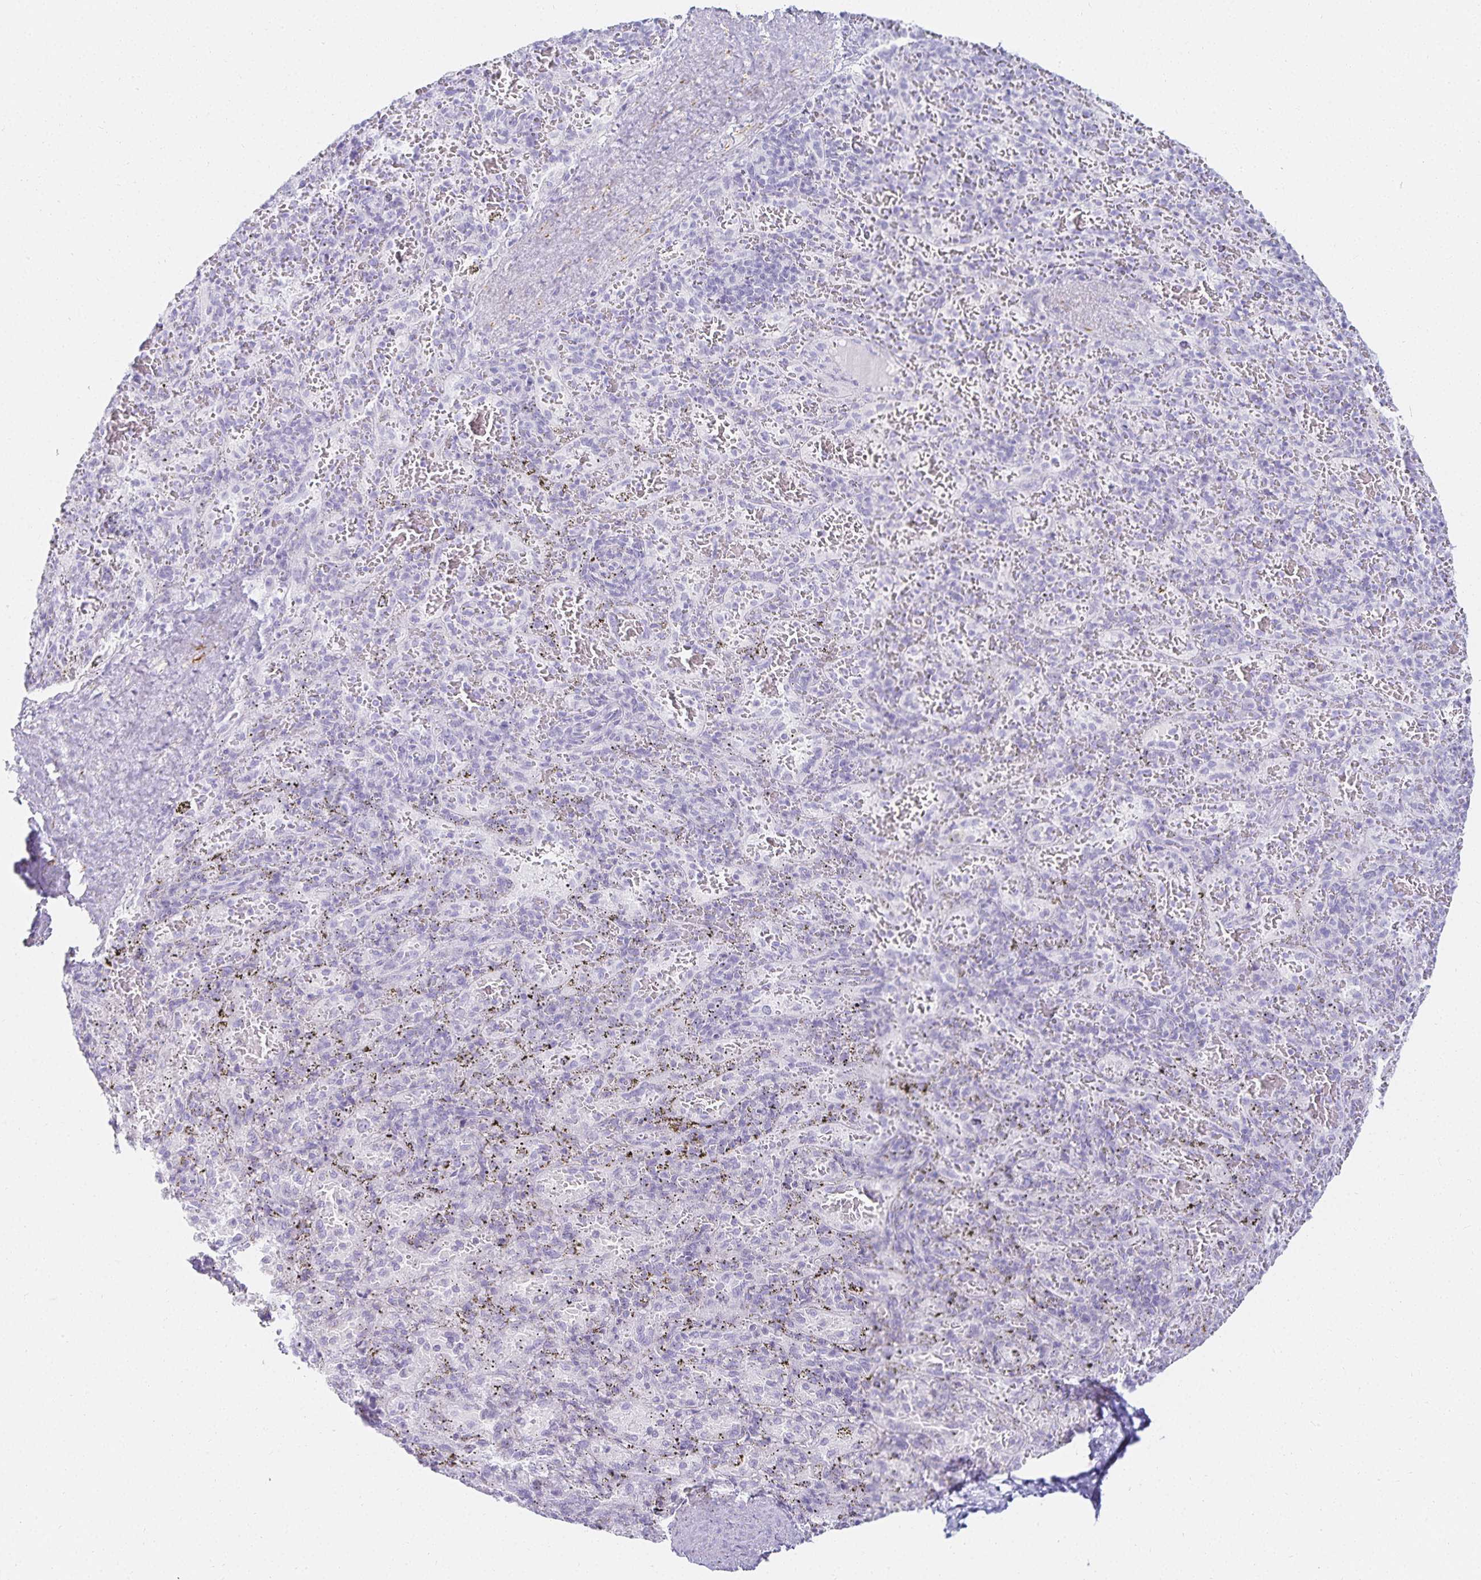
{"staining": {"intensity": "negative", "quantity": "none", "location": "none"}, "tissue": "spleen", "cell_type": "Cells in red pulp", "image_type": "normal", "snomed": [{"axis": "morphology", "description": "Normal tissue, NOS"}, {"axis": "topography", "description": "Spleen"}], "caption": "This is a photomicrograph of immunohistochemistry (IHC) staining of unremarkable spleen, which shows no positivity in cells in red pulp. (Brightfield microscopy of DAB immunohistochemistry at high magnification).", "gene": "GP2", "patient": {"sex": "male", "age": 57}}